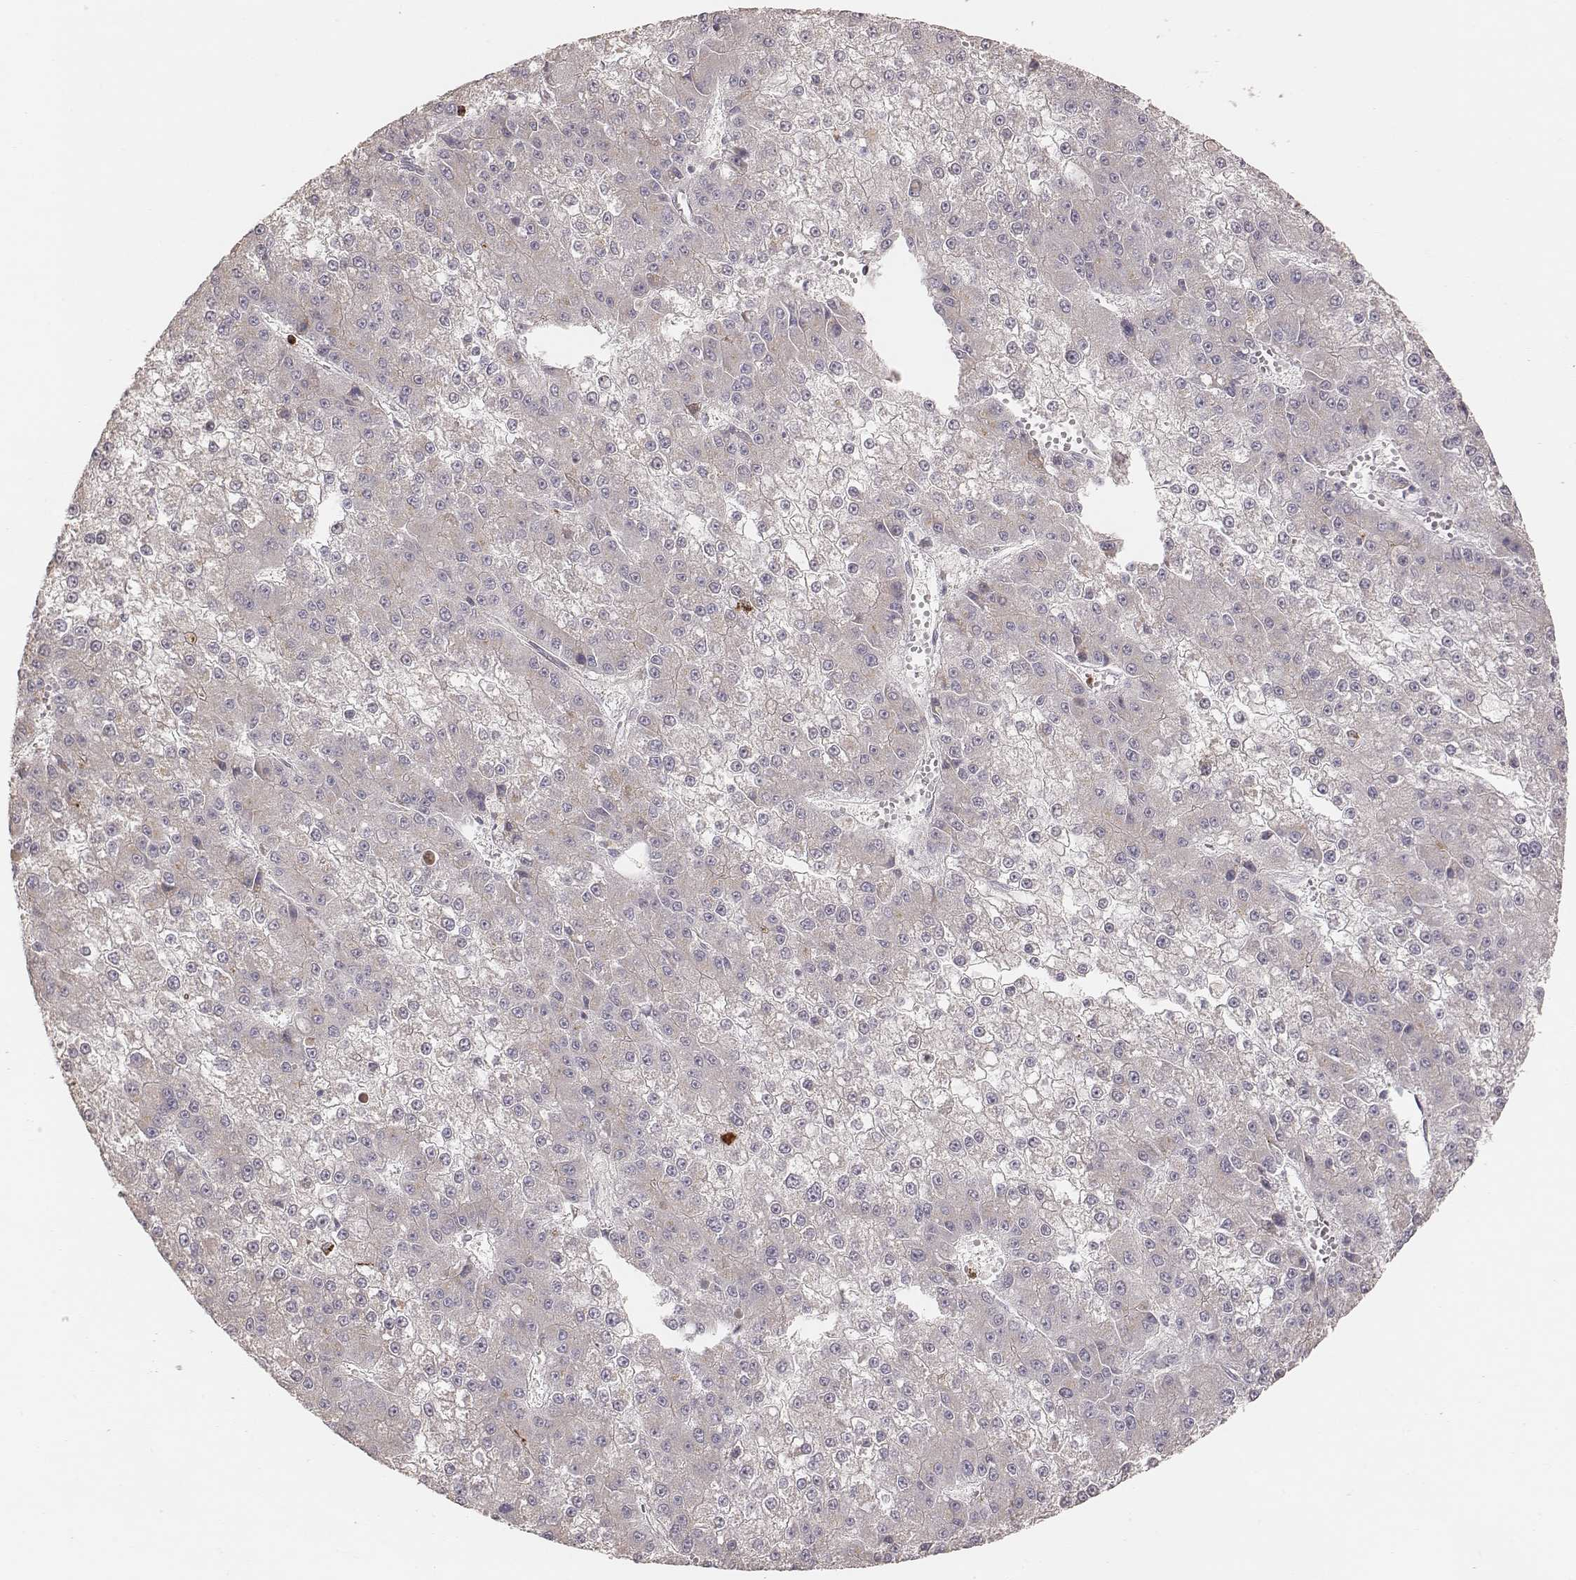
{"staining": {"intensity": "negative", "quantity": "none", "location": "none"}, "tissue": "liver cancer", "cell_type": "Tumor cells", "image_type": "cancer", "snomed": [{"axis": "morphology", "description": "Carcinoma, Hepatocellular, NOS"}, {"axis": "topography", "description": "Liver"}], "caption": "DAB (3,3'-diaminobenzidine) immunohistochemical staining of human liver cancer (hepatocellular carcinoma) reveals no significant staining in tumor cells.", "gene": "ABCA7", "patient": {"sex": "female", "age": 73}}